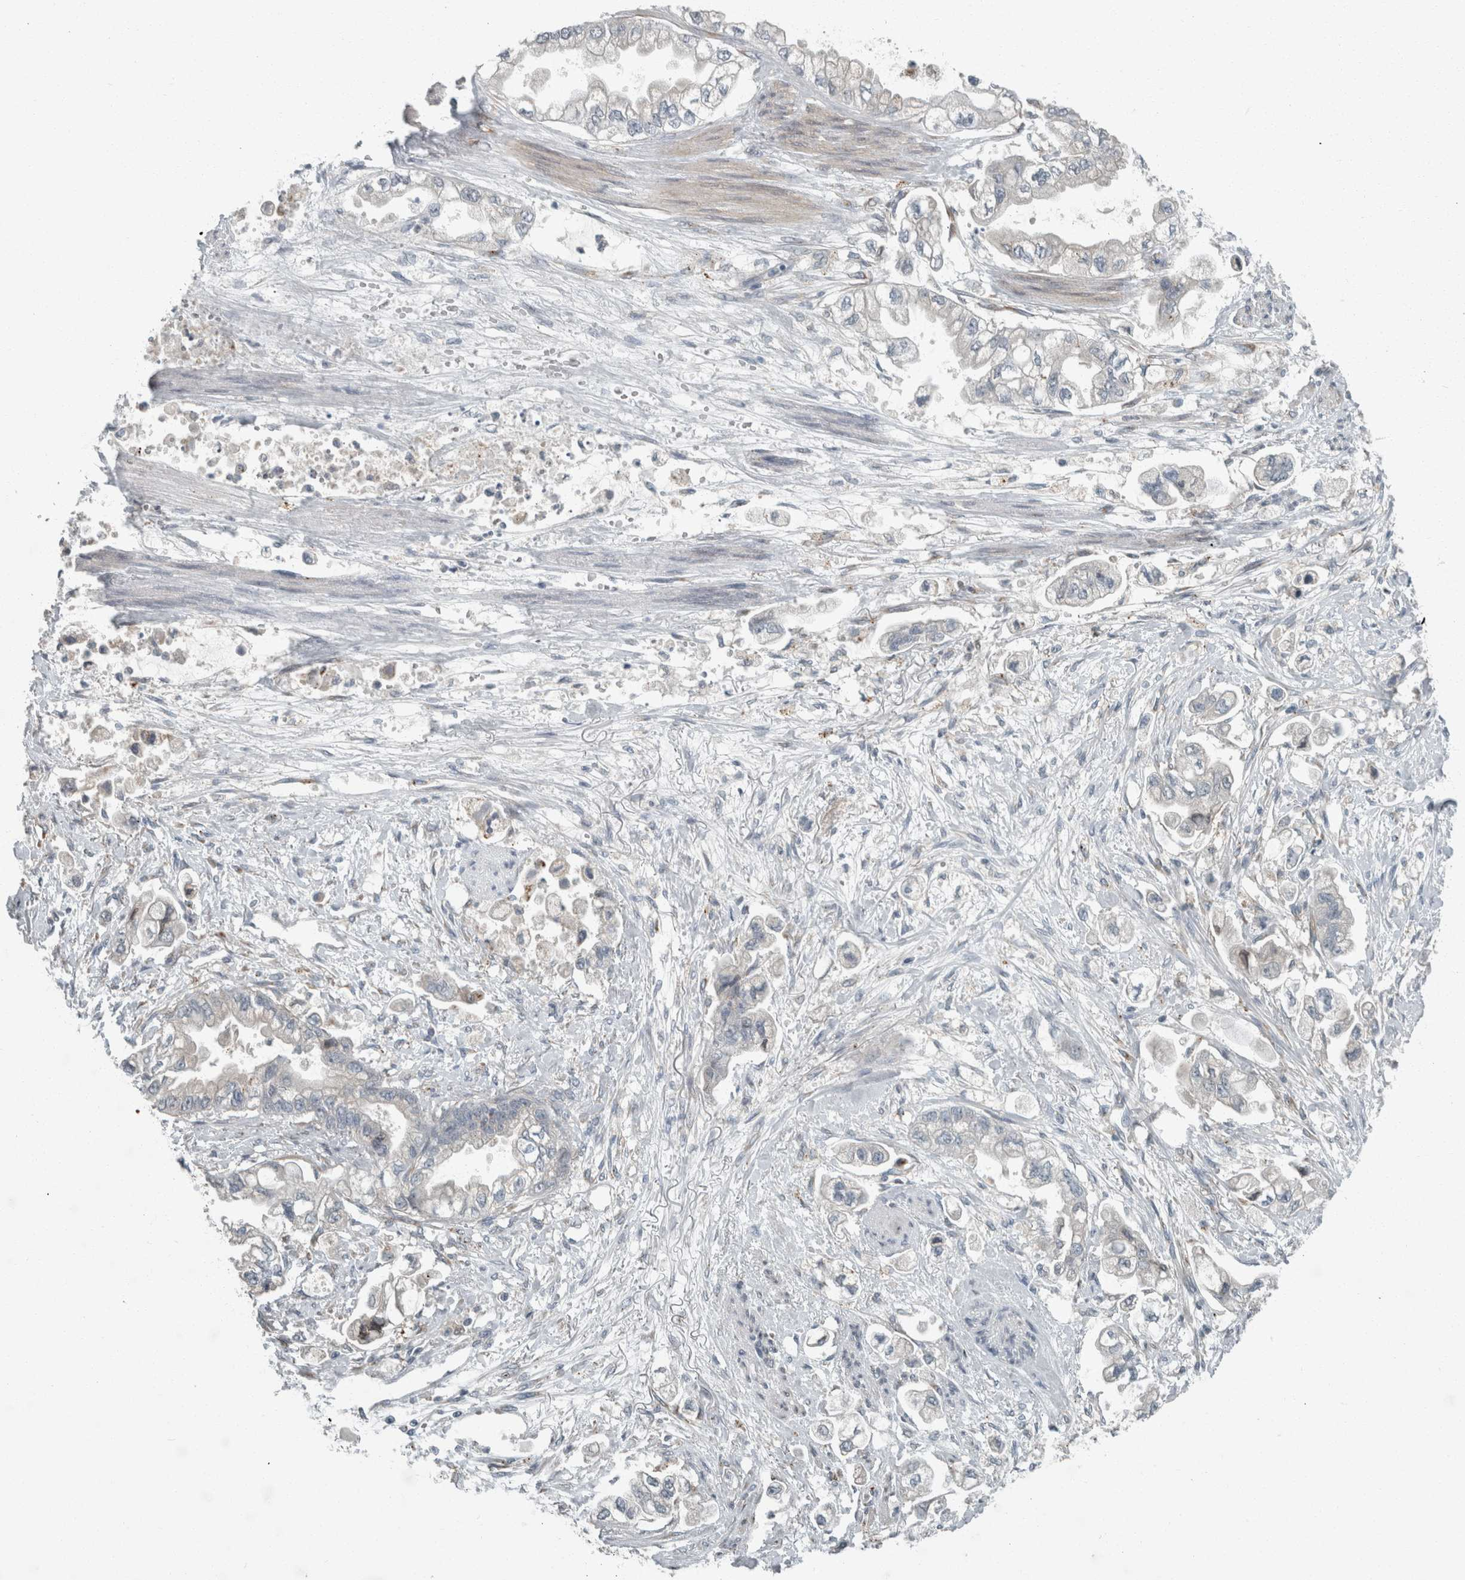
{"staining": {"intensity": "negative", "quantity": "none", "location": "none"}, "tissue": "stomach cancer", "cell_type": "Tumor cells", "image_type": "cancer", "snomed": [{"axis": "morphology", "description": "Adenocarcinoma, NOS"}, {"axis": "topography", "description": "Stomach"}], "caption": "Human stomach cancer stained for a protein using immunohistochemistry displays no staining in tumor cells.", "gene": "KIF1C", "patient": {"sex": "male", "age": 62}}